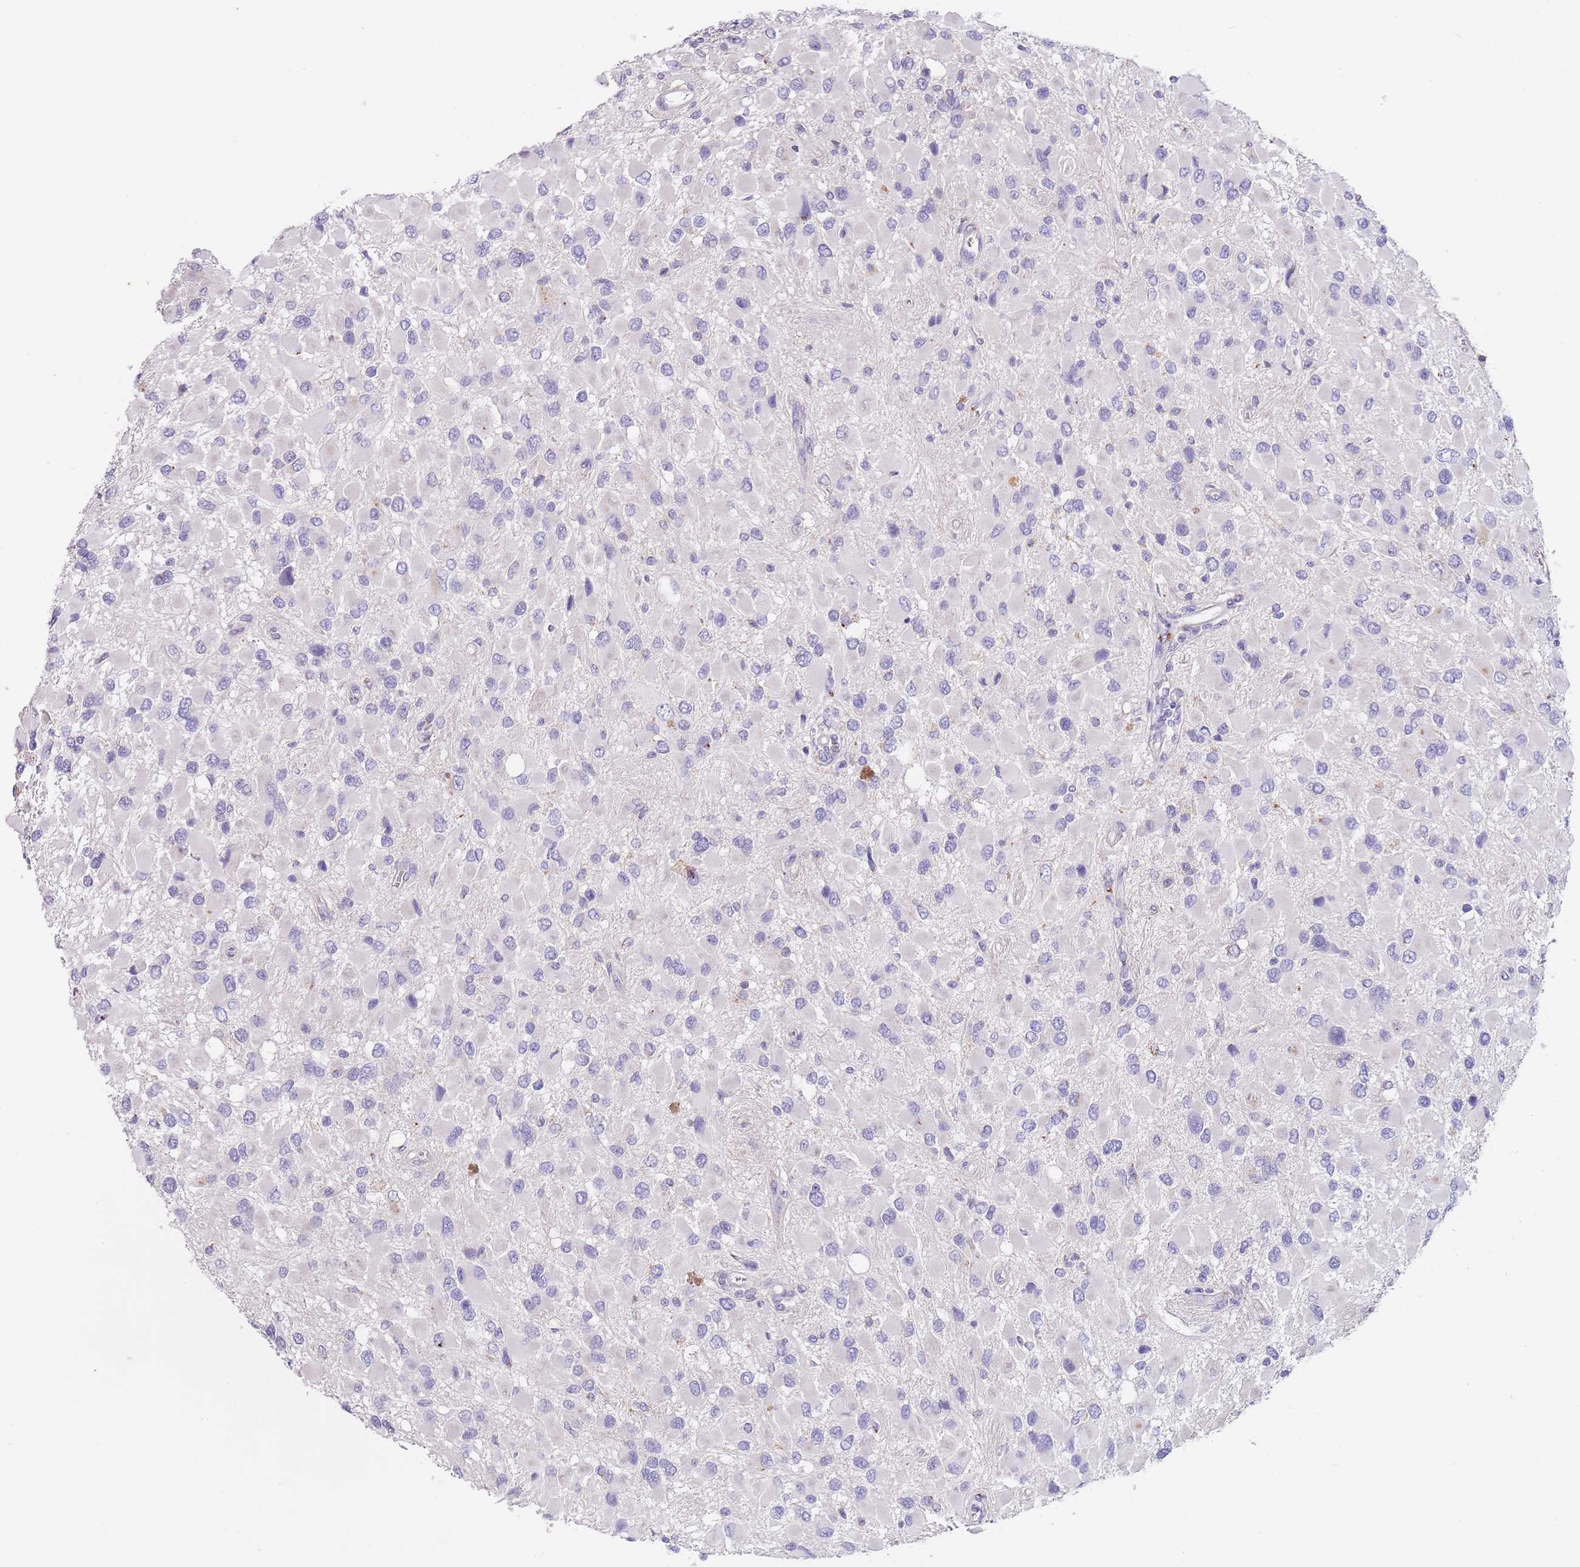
{"staining": {"intensity": "negative", "quantity": "none", "location": "none"}, "tissue": "glioma", "cell_type": "Tumor cells", "image_type": "cancer", "snomed": [{"axis": "morphology", "description": "Glioma, malignant, High grade"}, {"axis": "topography", "description": "Brain"}], "caption": "Glioma was stained to show a protein in brown. There is no significant staining in tumor cells.", "gene": "MAN1C1", "patient": {"sex": "male", "age": 53}}